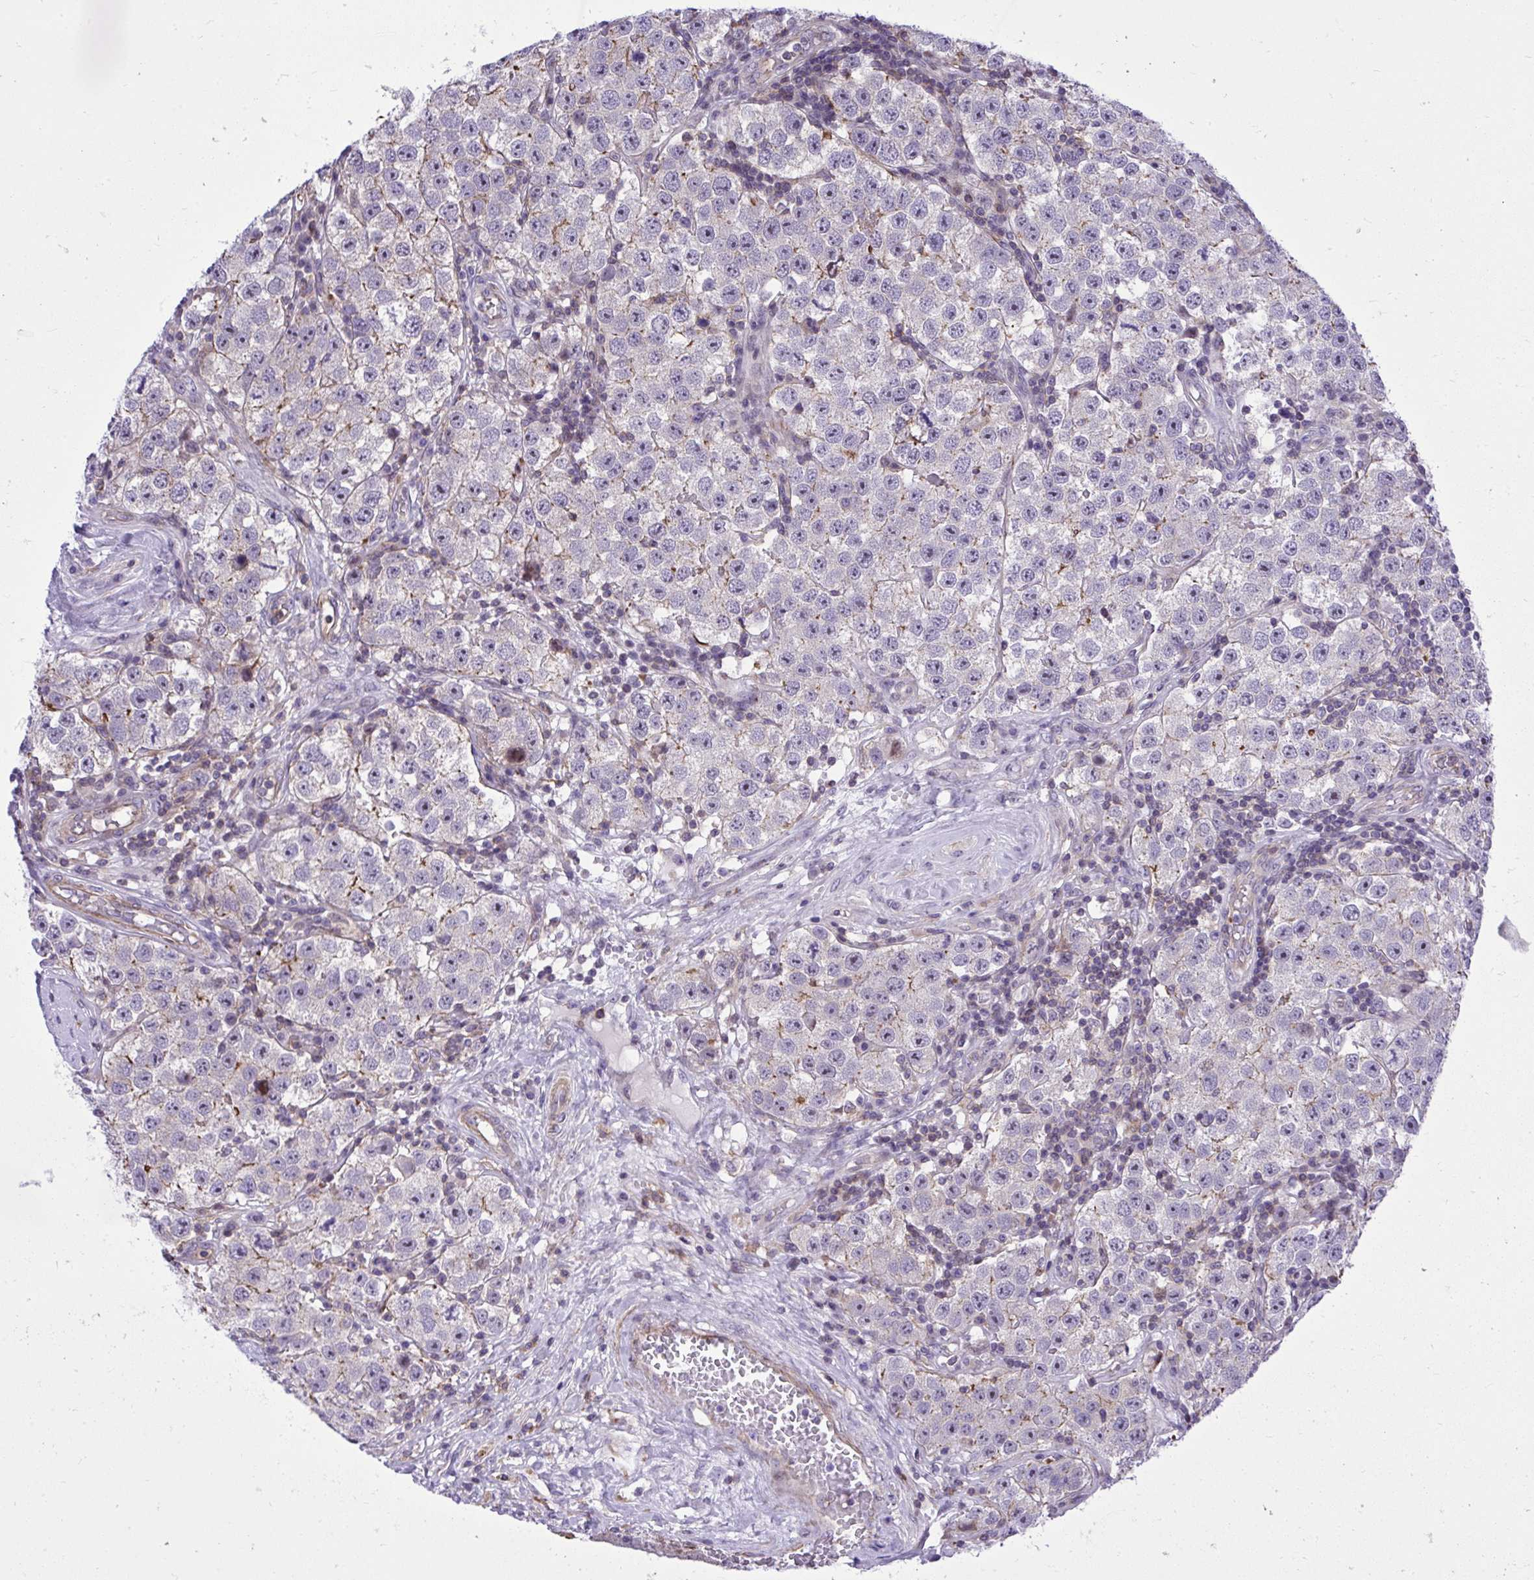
{"staining": {"intensity": "negative", "quantity": "none", "location": "none"}, "tissue": "testis cancer", "cell_type": "Tumor cells", "image_type": "cancer", "snomed": [{"axis": "morphology", "description": "Seminoma, NOS"}, {"axis": "topography", "description": "Testis"}], "caption": "This is an IHC histopathology image of testis cancer (seminoma). There is no positivity in tumor cells.", "gene": "GRK4", "patient": {"sex": "male", "age": 34}}